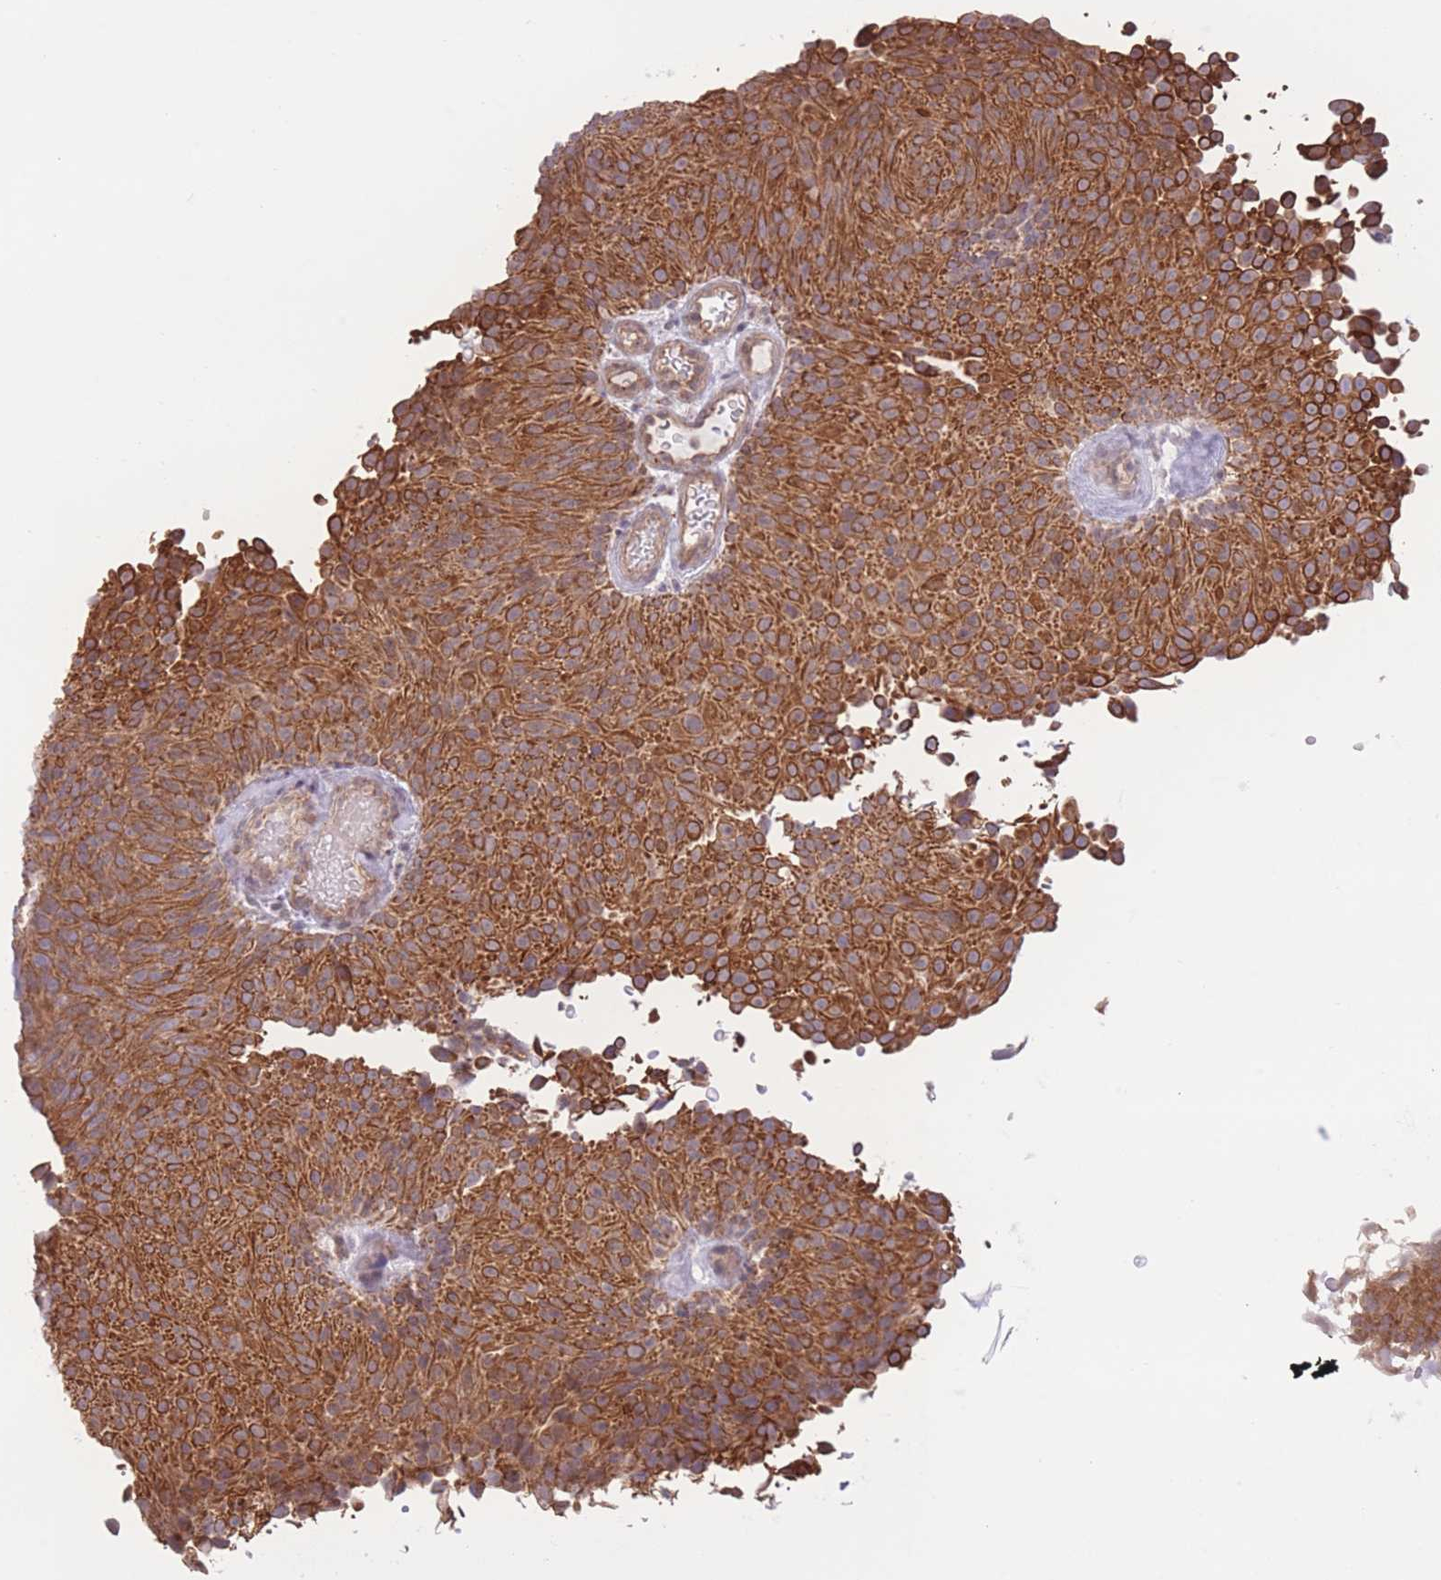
{"staining": {"intensity": "strong", "quantity": ">75%", "location": "cytoplasmic/membranous"}, "tissue": "urothelial cancer", "cell_type": "Tumor cells", "image_type": "cancer", "snomed": [{"axis": "morphology", "description": "Urothelial carcinoma, Low grade"}, {"axis": "topography", "description": "Urinary bladder"}], "caption": "Strong cytoplasmic/membranous staining is appreciated in approximately >75% of tumor cells in urothelial cancer.", "gene": "MRPS31", "patient": {"sex": "male", "age": 78}}